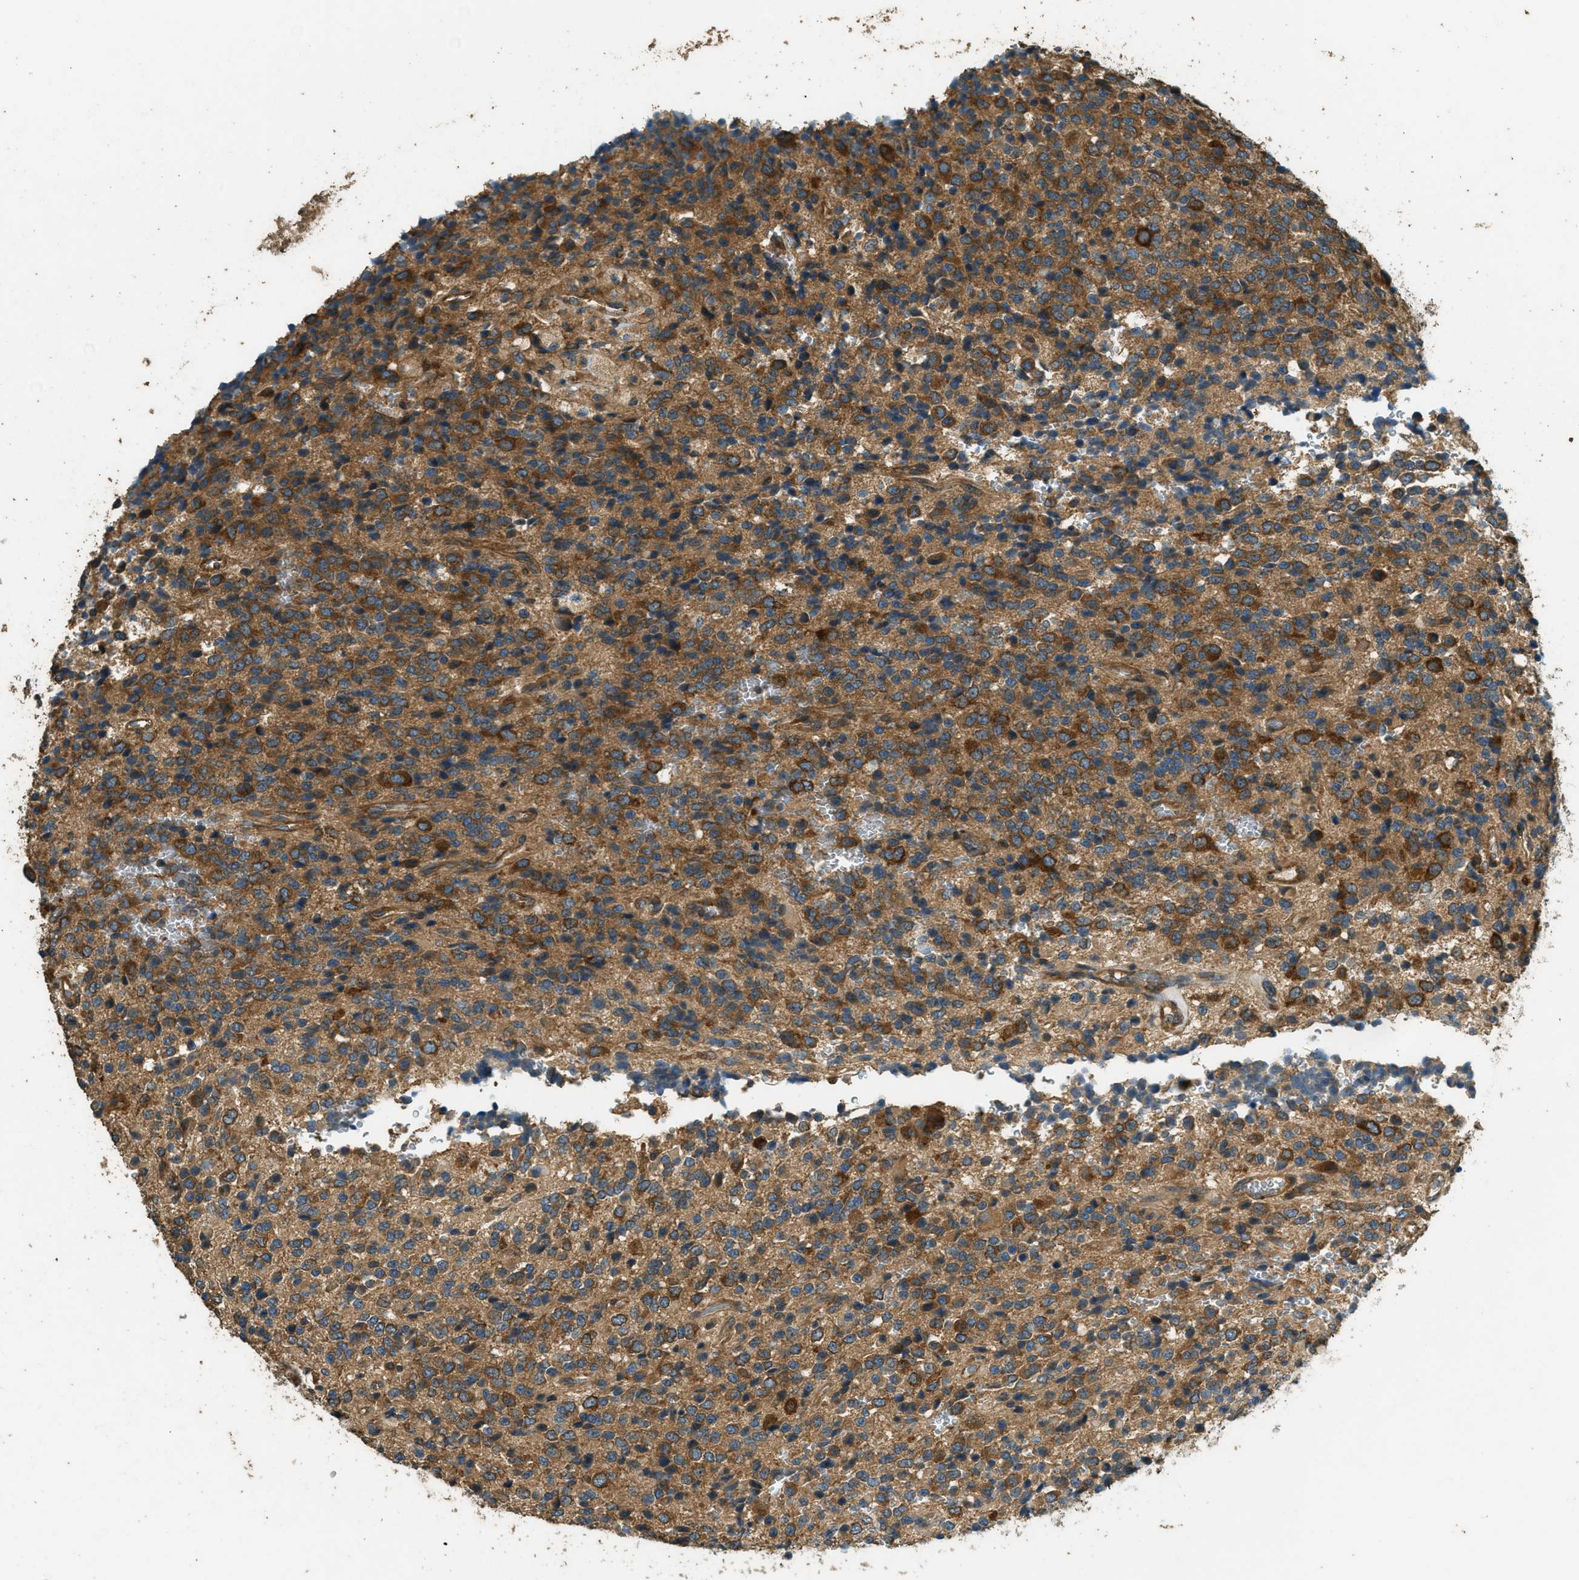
{"staining": {"intensity": "strong", "quantity": ">75%", "location": "cytoplasmic/membranous"}, "tissue": "glioma", "cell_type": "Tumor cells", "image_type": "cancer", "snomed": [{"axis": "morphology", "description": "Glioma, malignant, High grade"}, {"axis": "topography", "description": "pancreas cauda"}], "caption": "The photomicrograph demonstrates a brown stain indicating the presence of a protein in the cytoplasmic/membranous of tumor cells in glioma. Using DAB (3,3'-diaminobenzidine) (brown) and hematoxylin (blue) stains, captured at high magnification using brightfield microscopy.", "gene": "MARS1", "patient": {"sex": "male", "age": 60}}